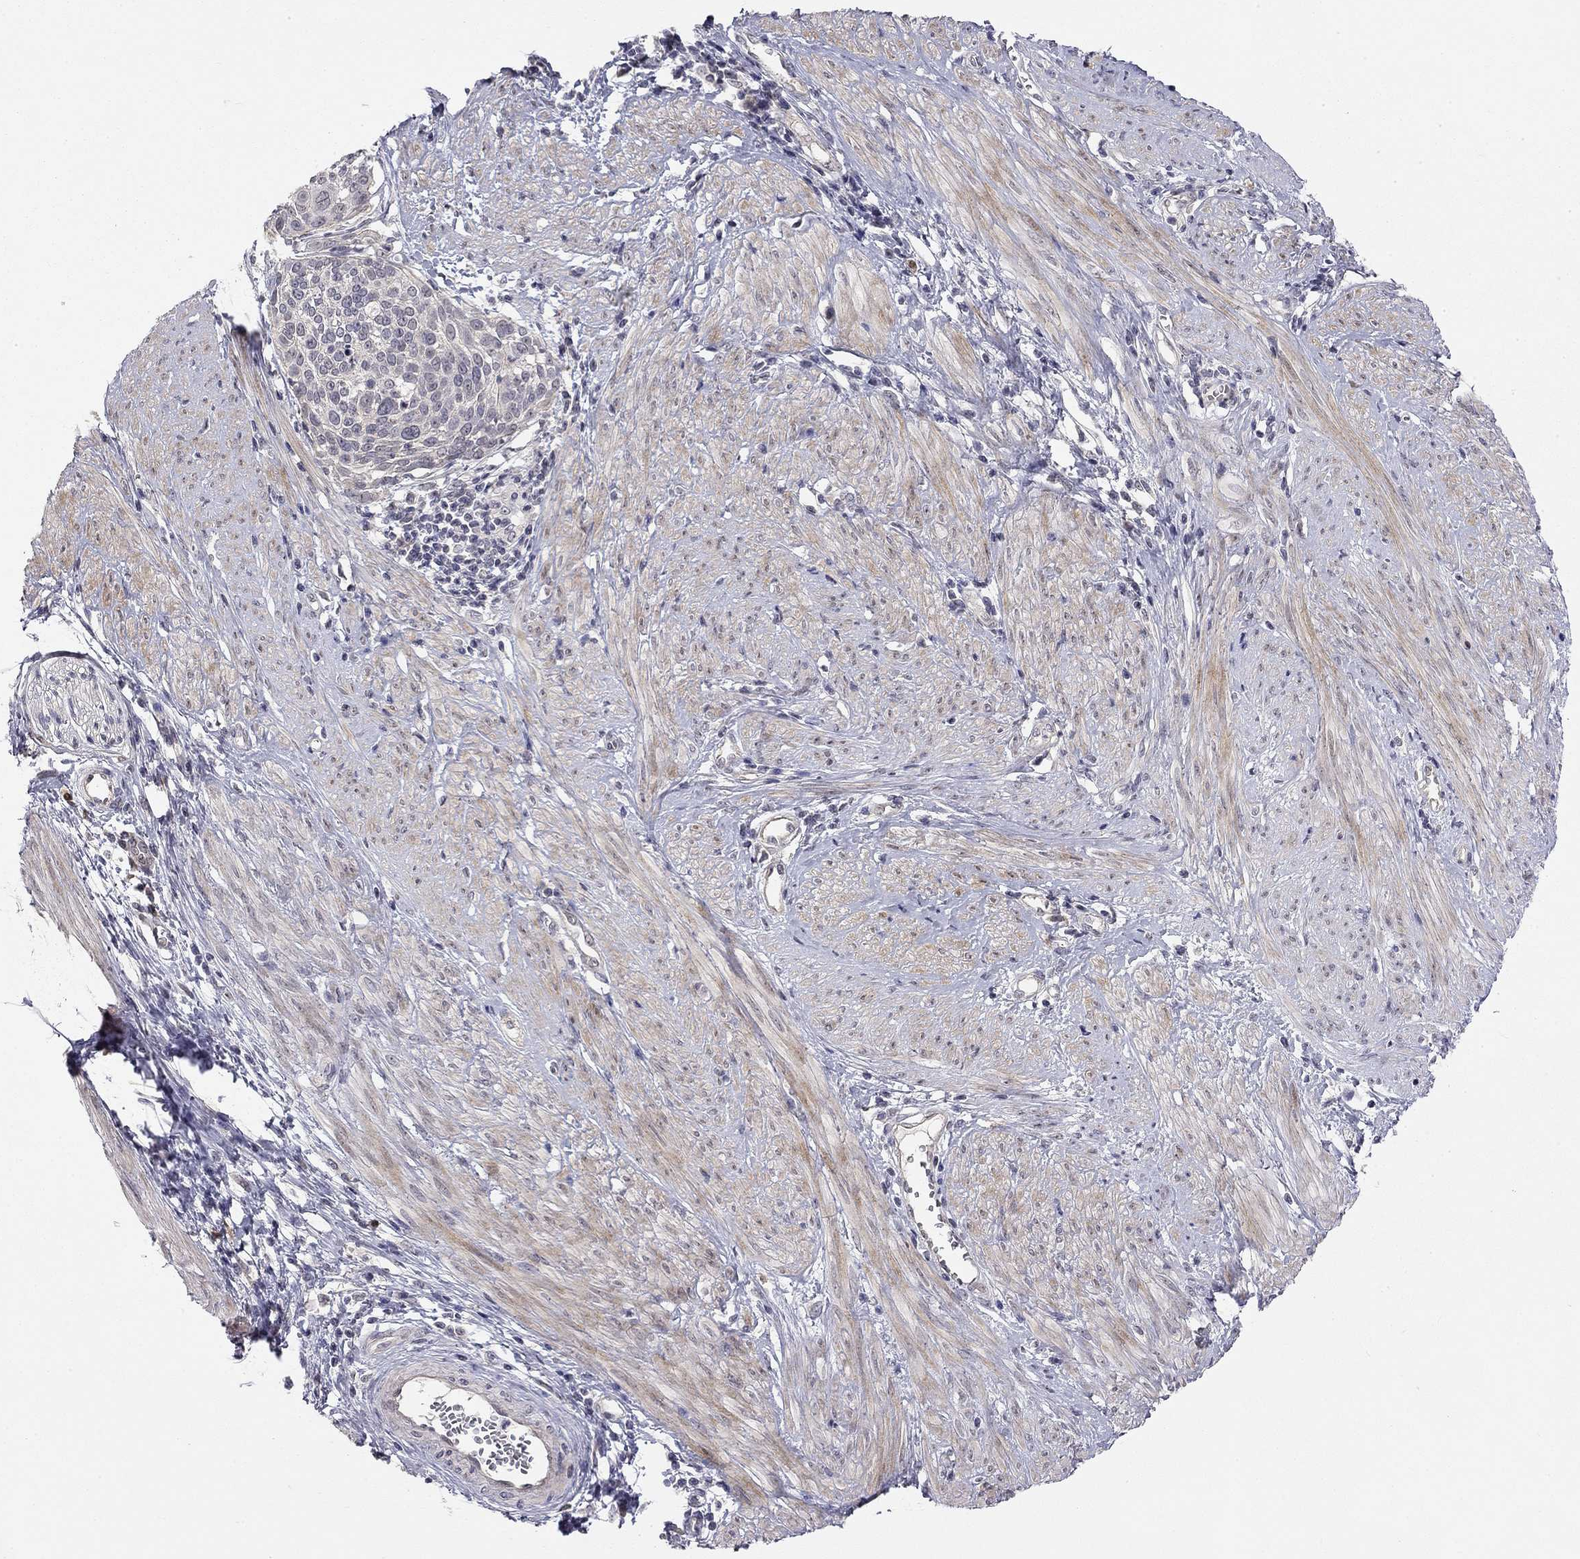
{"staining": {"intensity": "negative", "quantity": "none", "location": "none"}, "tissue": "cervical cancer", "cell_type": "Tumor cells", "image_type": "cancer", "snomed": [{"axis": "morphology", "description": "Squamous cell carcinoma, NOS"}, {"axis": "topography", "description": "Cervix"}], "caption": "Cervical cancer was stained to show a protein in brown. There is no significant positivity in tumor cells.", "gene": "STXBP6", "patient": {"sex": "female", "age": 39}}